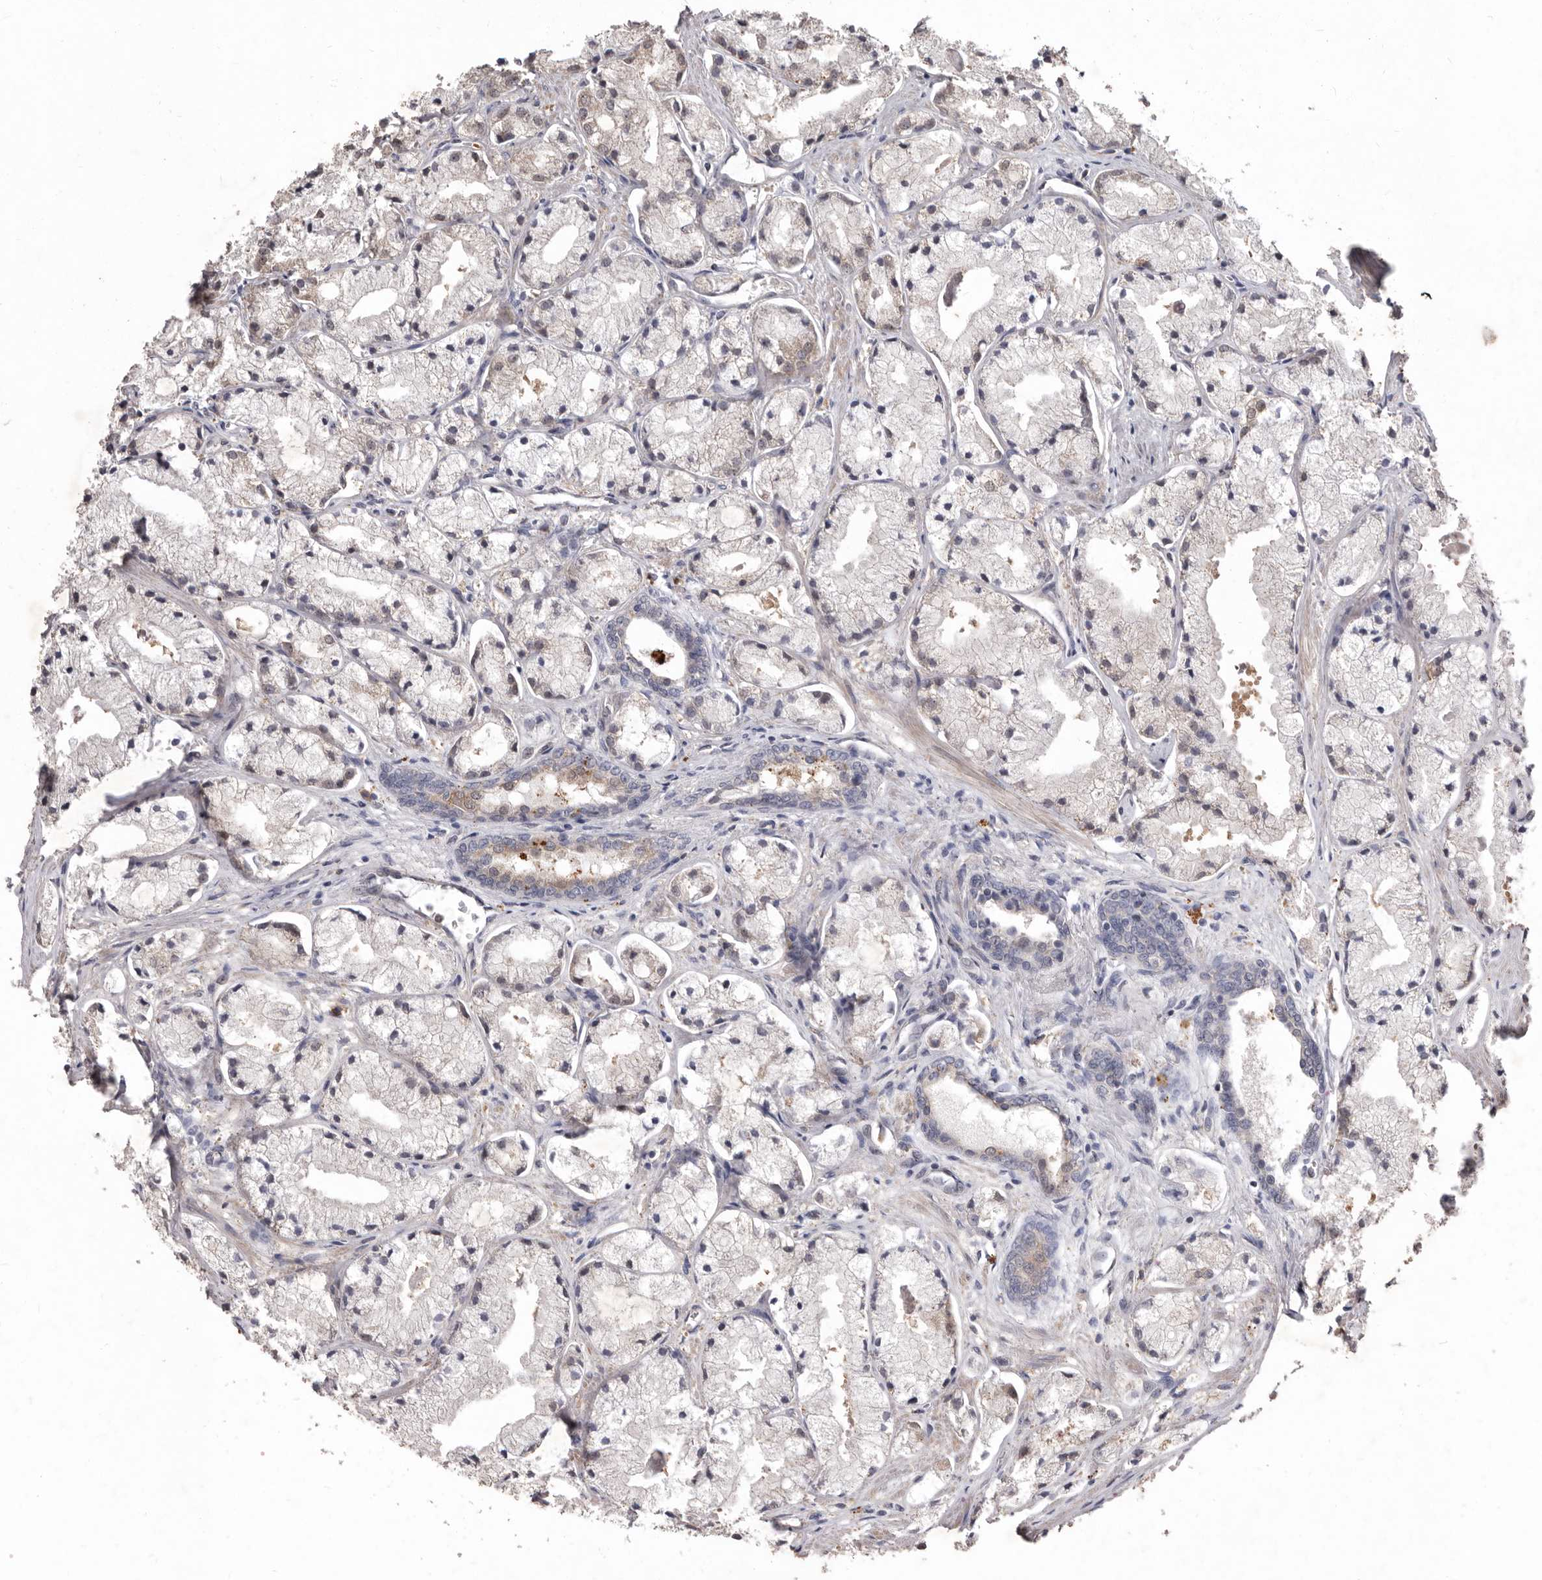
{"staining": {"intensity": "moderate", "quantity": "<25%", "location": "cytoplasmic/membranous,nuclear"}, "tissue": "prostate cancer", "cell_type": "Tumor cells", "image_type": "cancer", "snomed": [{"axis": "morphology", "description": "Adenocarcinoma, High grade"}, {"axis": "topography", "description": "Prostate"}], "caption": "High-magnification brightfield microscopy of prostate adenocarcinoma (high-grade) stained with DAB (3,3'-diaminobenzidine) (brown) and counterstained with hematoxylin (blue). tumor cells exhibit moderate cytoplasmic/membranous and nuclear expression is seen in about<25% of cells. The staining is performed using DAB (3,3'-diaminobenzidine) brown chromogen to label protein expression. The nuclei are counter-stained blue using hematoxylin.", "gene": "ACLY", "patient": {"sex": "male", "age": 50}}